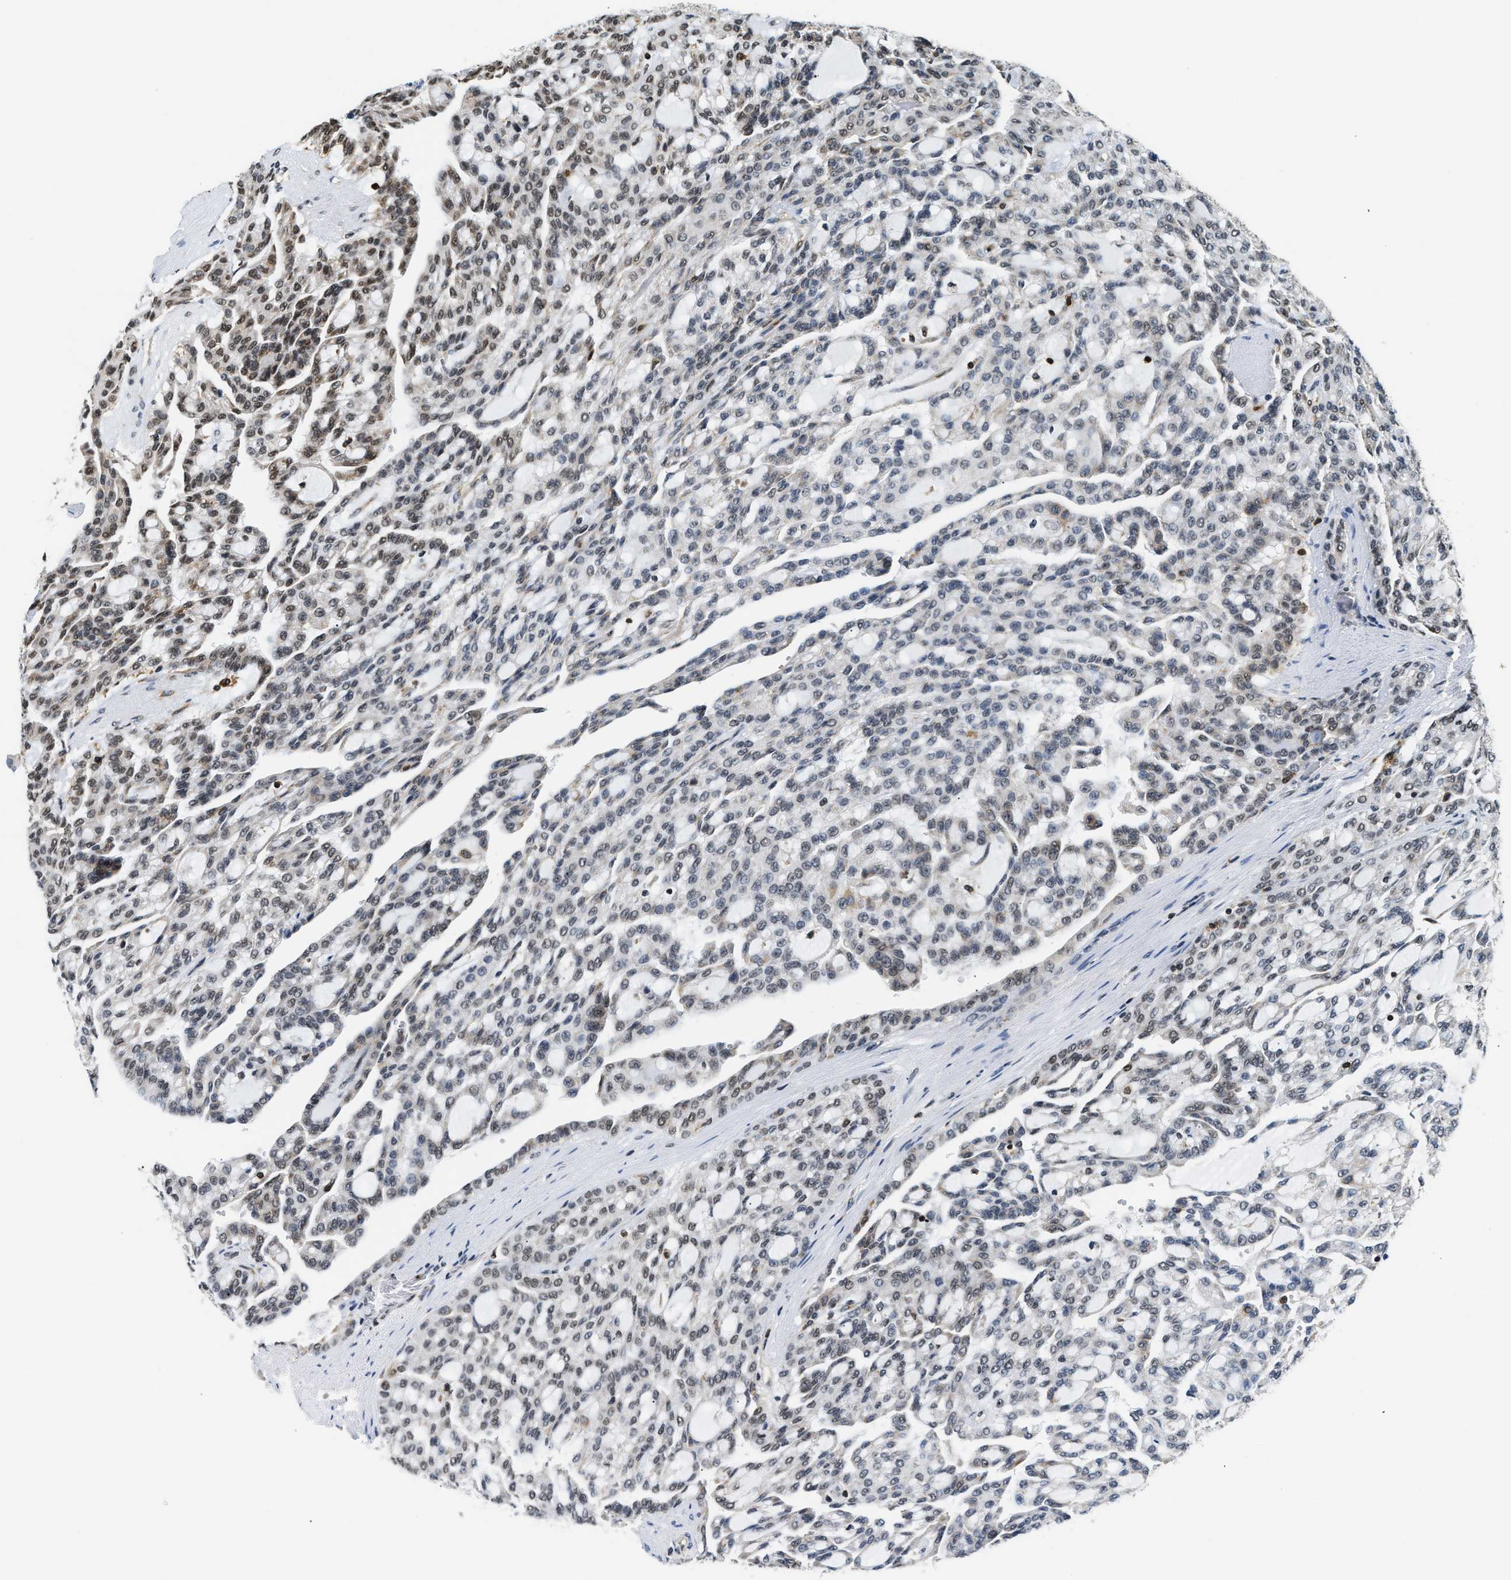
{"staining": {"intensity": "moderate", "quantity": "<25%", "location": "nuclear"}, "tissue": "renal cancer", "cell_type": "Tumor cells", "image_type": "cancer", "snomed": [{"axis": "morphology", "description": "Adenocarcinoma, NOS"}, {"axis": "topography", "description": "Kidney"}], "caption": "Immunohistochemical staining of renal adenocarcinoma exhibits low levels of moderate nuclear positivity in about <25% of tumor cells.", "gene": "STK10", "patient": {"sex": "male", "age": 63}}